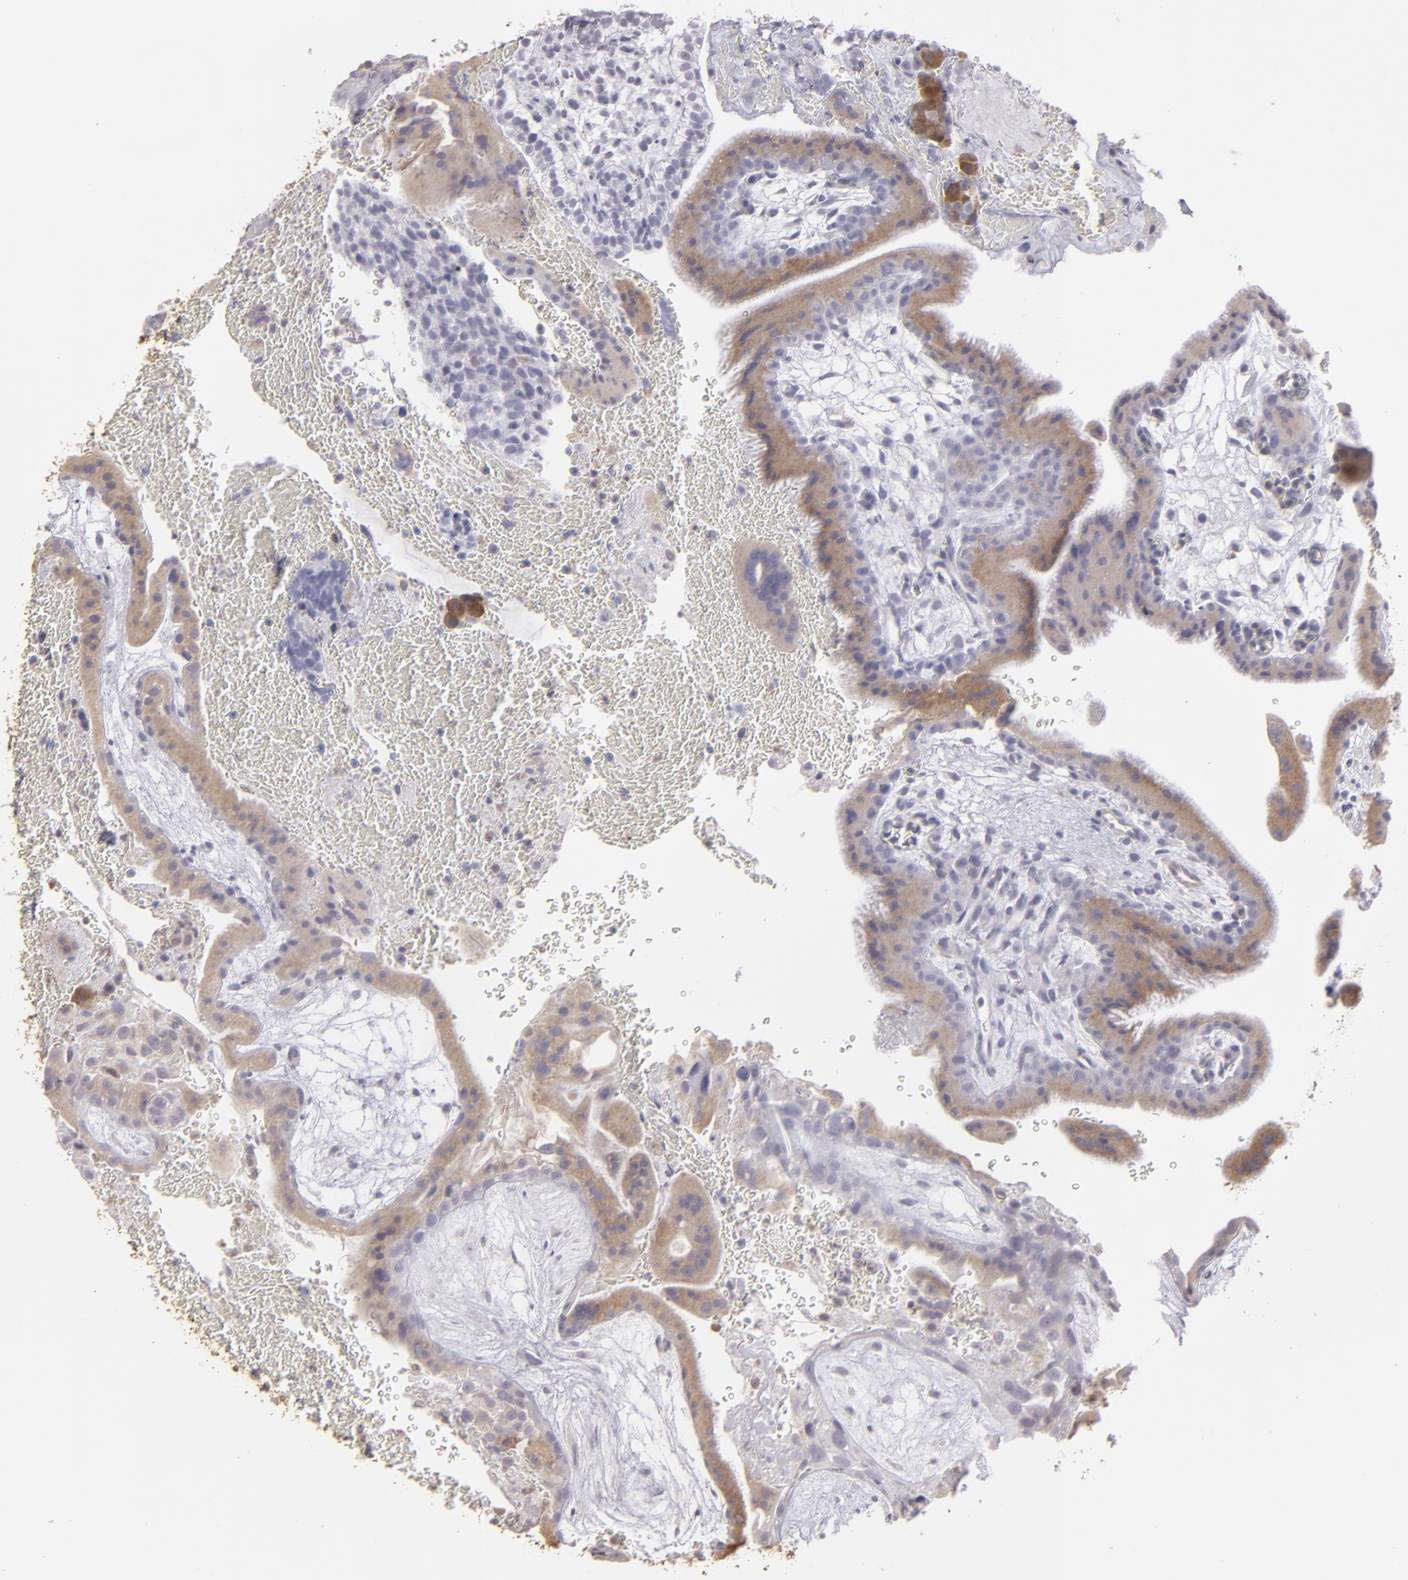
{"staining": {"intensity": "weak", "quantity": ">75%", "location": "cytoplasmic/membranous"}, "tissue": "placenta", "cell_type": "Trophoblastic cells", "image_type": "normal", "snomed": [{"axis": "morphology", "description": "Normal tissue, NOS"}, {"axis": "topography", "description": "Placenta"}], "caption": "Protein expression by immunohistochemistry demonstrates weak cytoplasmic/membranous expression in about >75% of trophoblastic cells in unremarkable placenta. The protein is shown in brown color, while the nuclei are stained blue.", "gene": "SEMA3G", "patient": {"sex": "female", "age": 19}}